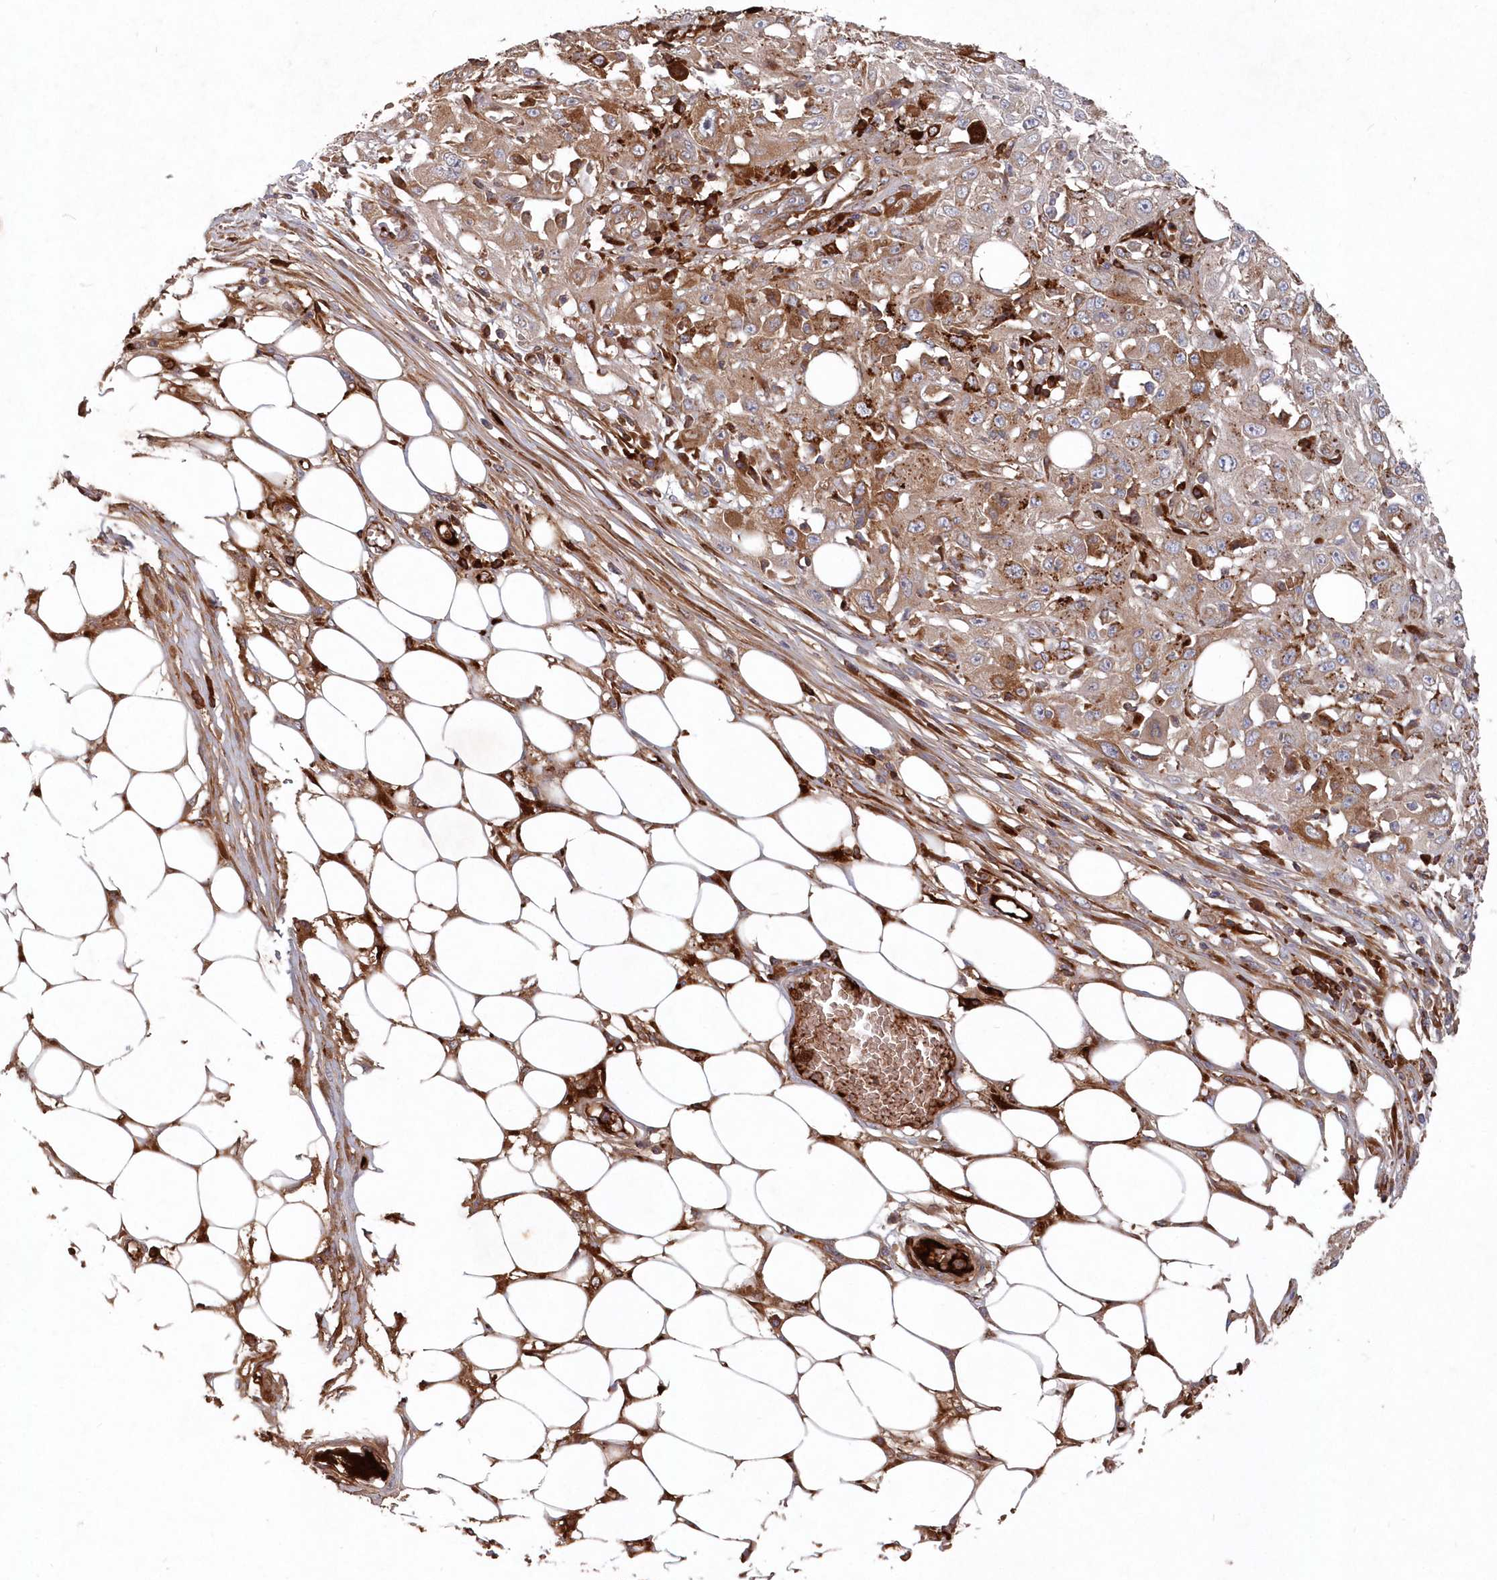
{"staining": {"intensity": "moderate", "quantity": "<25%", "location": "cytoplasmic/membranous"}, "tissue": "skin cancer", "cell_type": "Tumor cells", "image_type": "cancer", "snomed": [{"axis": "morphology", "description": "Squamous cell carcinoma, NOS"}, {"axis": "morphology", "description": "Squamous cell carcinoma, metastatic, NOS"}, {"axis": "topography", "description": "Skin"}, {"axis": "topography", "description": "Lymph node"}], "caption": "IHC staining of skin cancer (metastatic squamous cell carcinoma), which displays low levels of moderate cytoplasmic/membranous staining in approximately <25% of tumor cells indicating moderate cytoplasmic/membranous protein staining. The staining was performed using DAB (3,3'-diaminobenzidine) (brown) for protein detection and nuclei were counterstained in hematoxylin (blue).", "gene": "ABHD14B", "patient": {"sex": "male", "age": 75}}